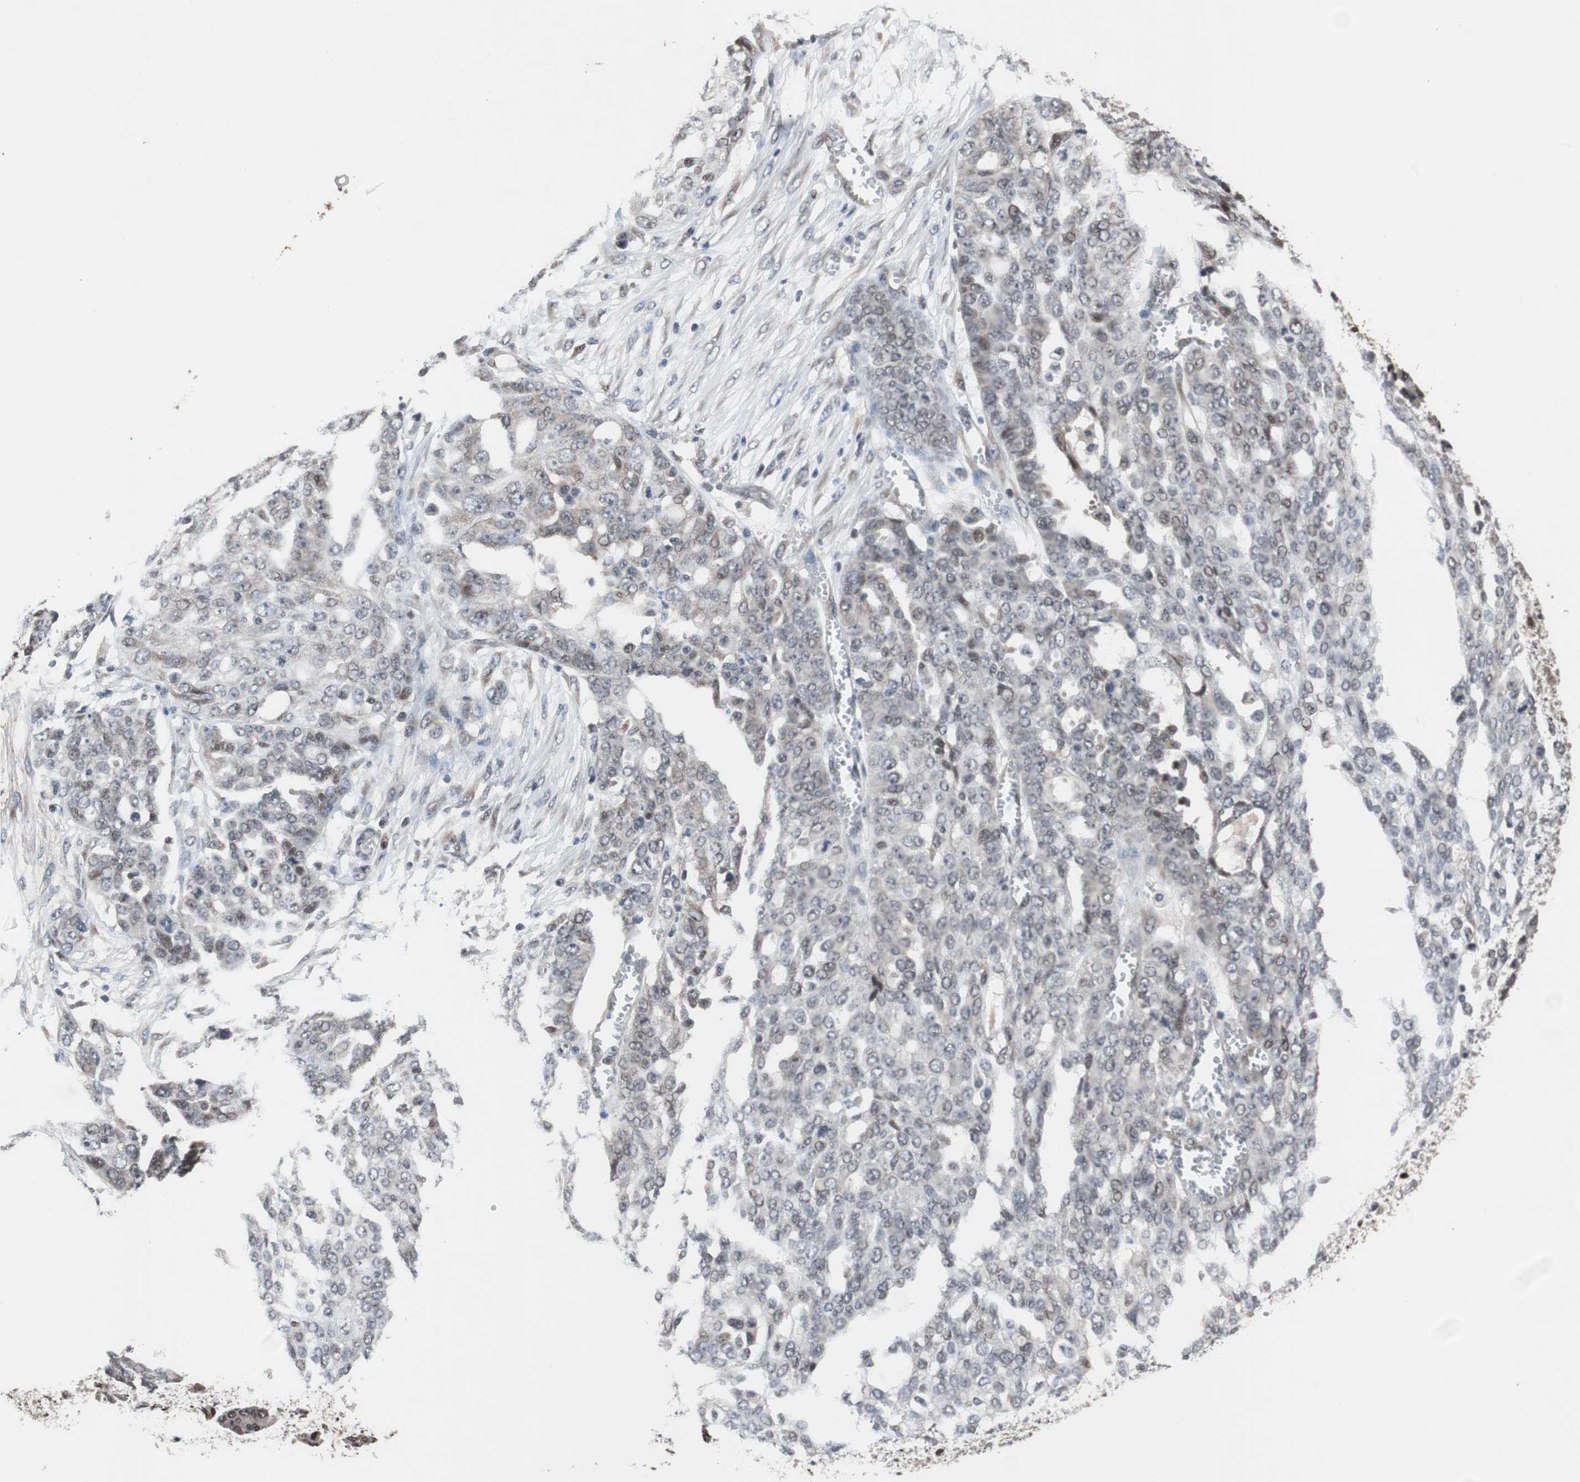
{"staining": {"intensity": "weak", "quantity": "<25%", "location": "cytoplasmic/membranous"}, "tissue": "ovarian cancer", "cell_type": "Tumor cells", "image_type": "cancer", "snomed": [{"axis": "morphology", "description": "Cystadenocarcinoma, serous, NOS"}, {"axis": "topography", "description": "Soft tissue"}, {"axis": "topography", "description": "Ovary"}], "caption": "IHC photomicrograph of human serous cystadenocarcinoma (ovarian) stained for a protein (brown), which shows no positivity in tumor cells.", "gene": "TP63", "patient": {"sex": "female", "age": 57}}